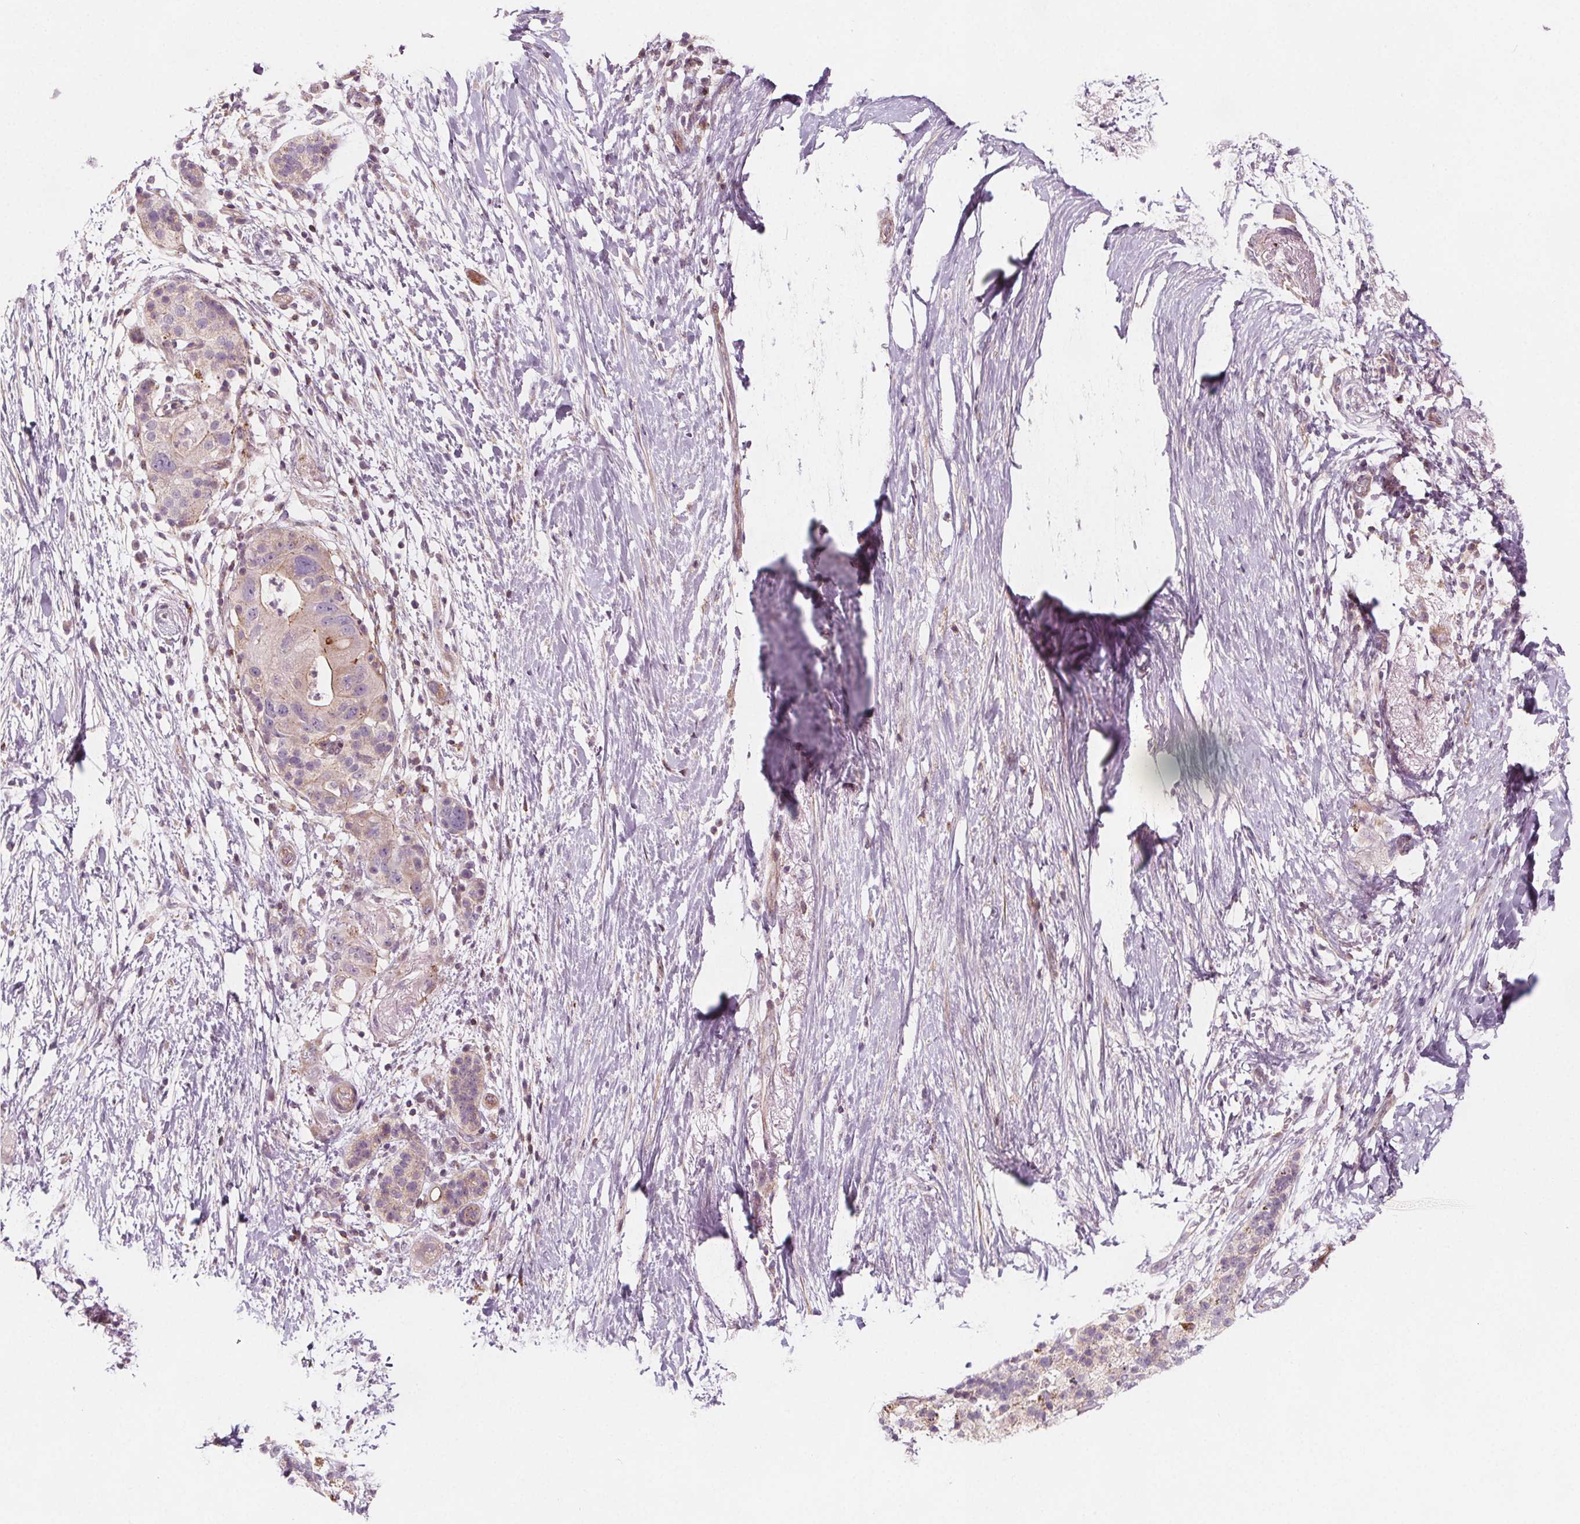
{"staining": {"intensity": "weak", "quantity": "<25%", "location": "cytoplasmic/membranous"}, "tissue": "pancreatic cancer", "cell_type": "Tumor cells", "image_type": "cancer", "snomed": [{"axis": "morphology", "description": "Adenocarcinoma, NOS"}, {"axis": "topography", "description": "Pancreas"}], "caption": "This is a micrograph of immunohistochemistry staining of adenocarcinoma (pancreatic), which shows no positivity in tumor cells. The staining was performed using DAB to visualize the protein expression in brown, while the nuclei were stained in blue with hematoxylin (Magnification: 20x).", "gene": "ADAM33", "patient": {"sex": "female", "age": 72}}